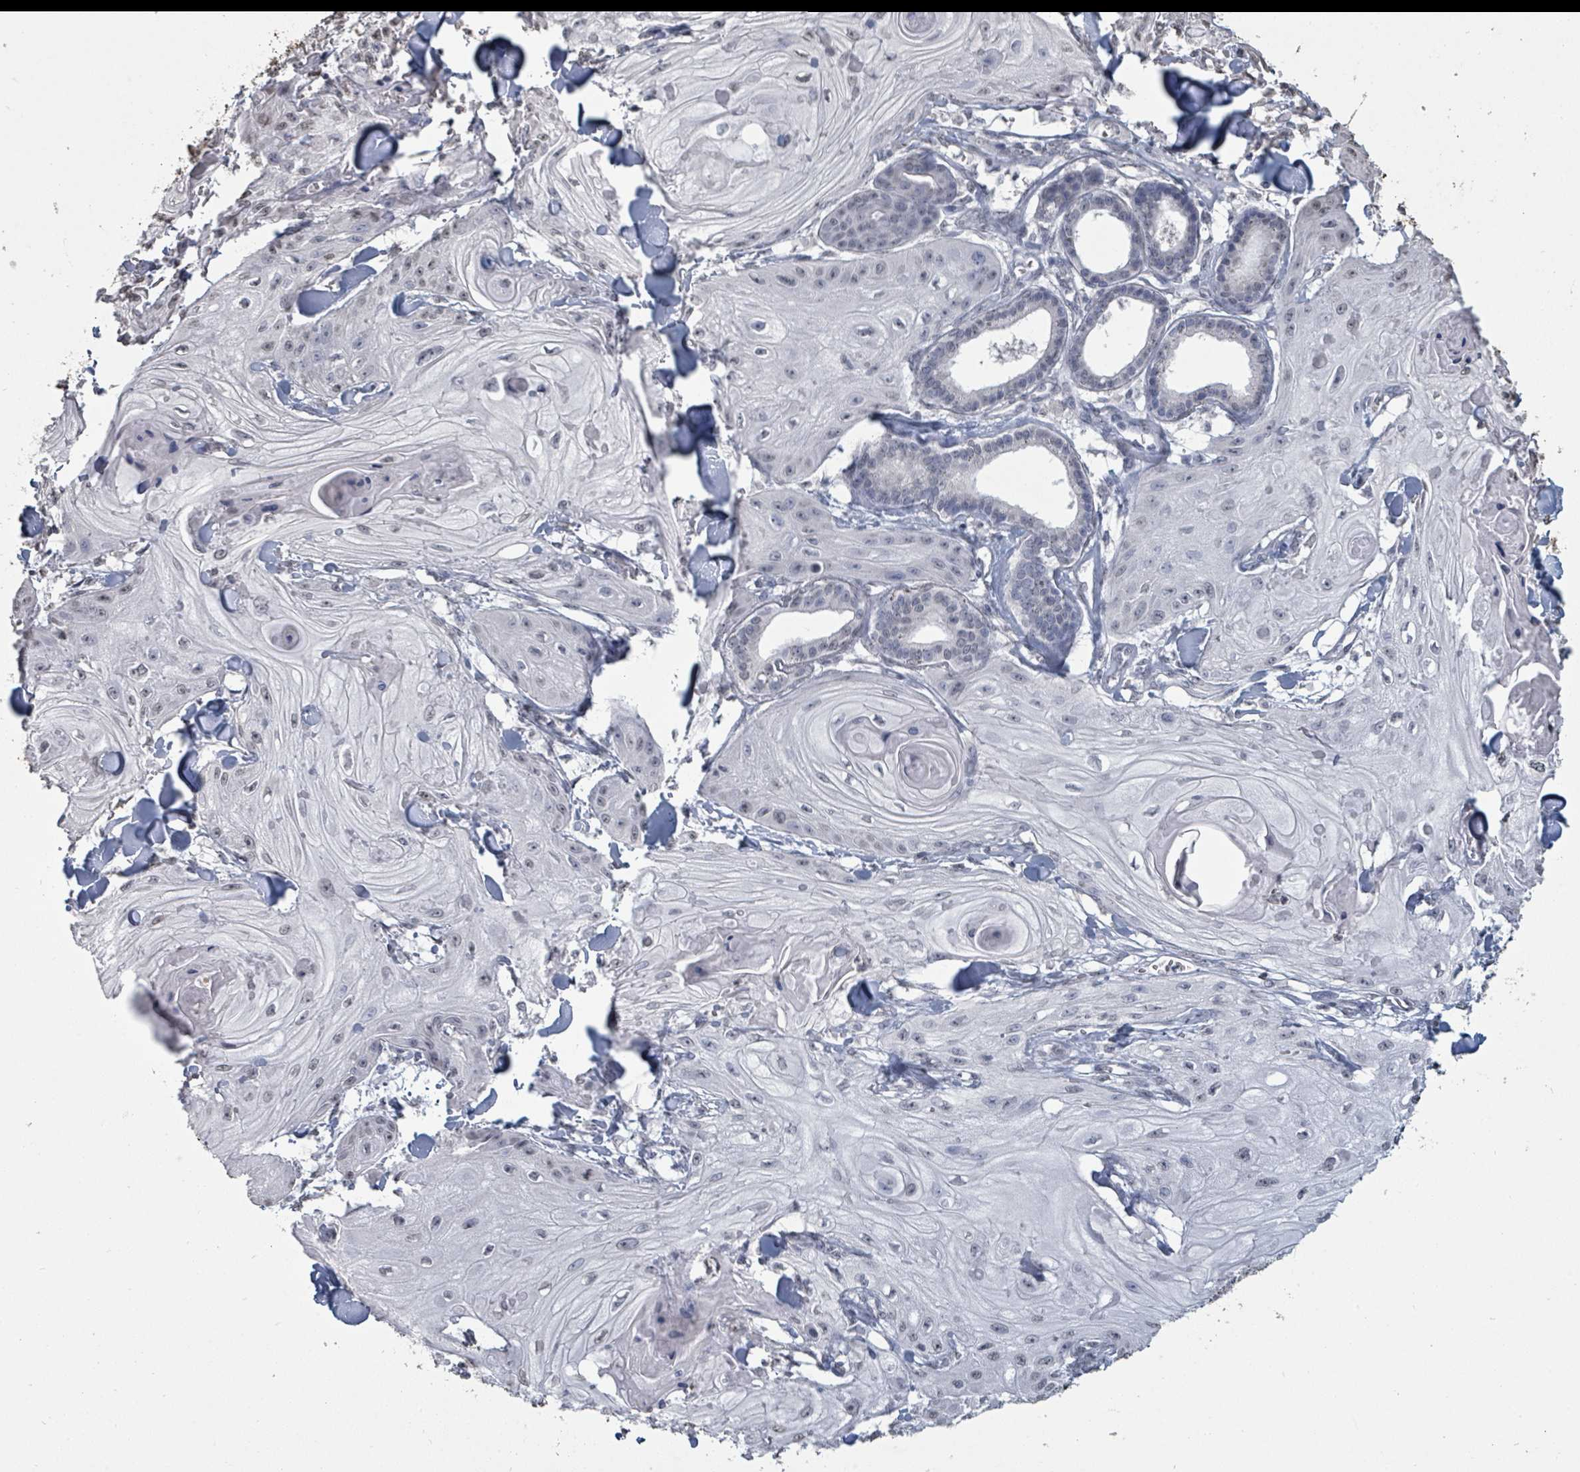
{"staining": {"intensity": "negative", "quantity": "none", "location": "none"}, "tissue": "skin cancer", "cell_type": "Tumor cells", "image_type": "cancer", "snomed": [{"axis": "morphology", "description": "Squamous cell carcinoma, NOS"}, {"axis": "topography", "description": "Skin"}], "caption": "Immunohistochemical staining of skin squamous cell carcinoma displays no significant positivity in tumor cells.", "gene": "MRPS12", "patient": {"sex": "male", "age": 74}}